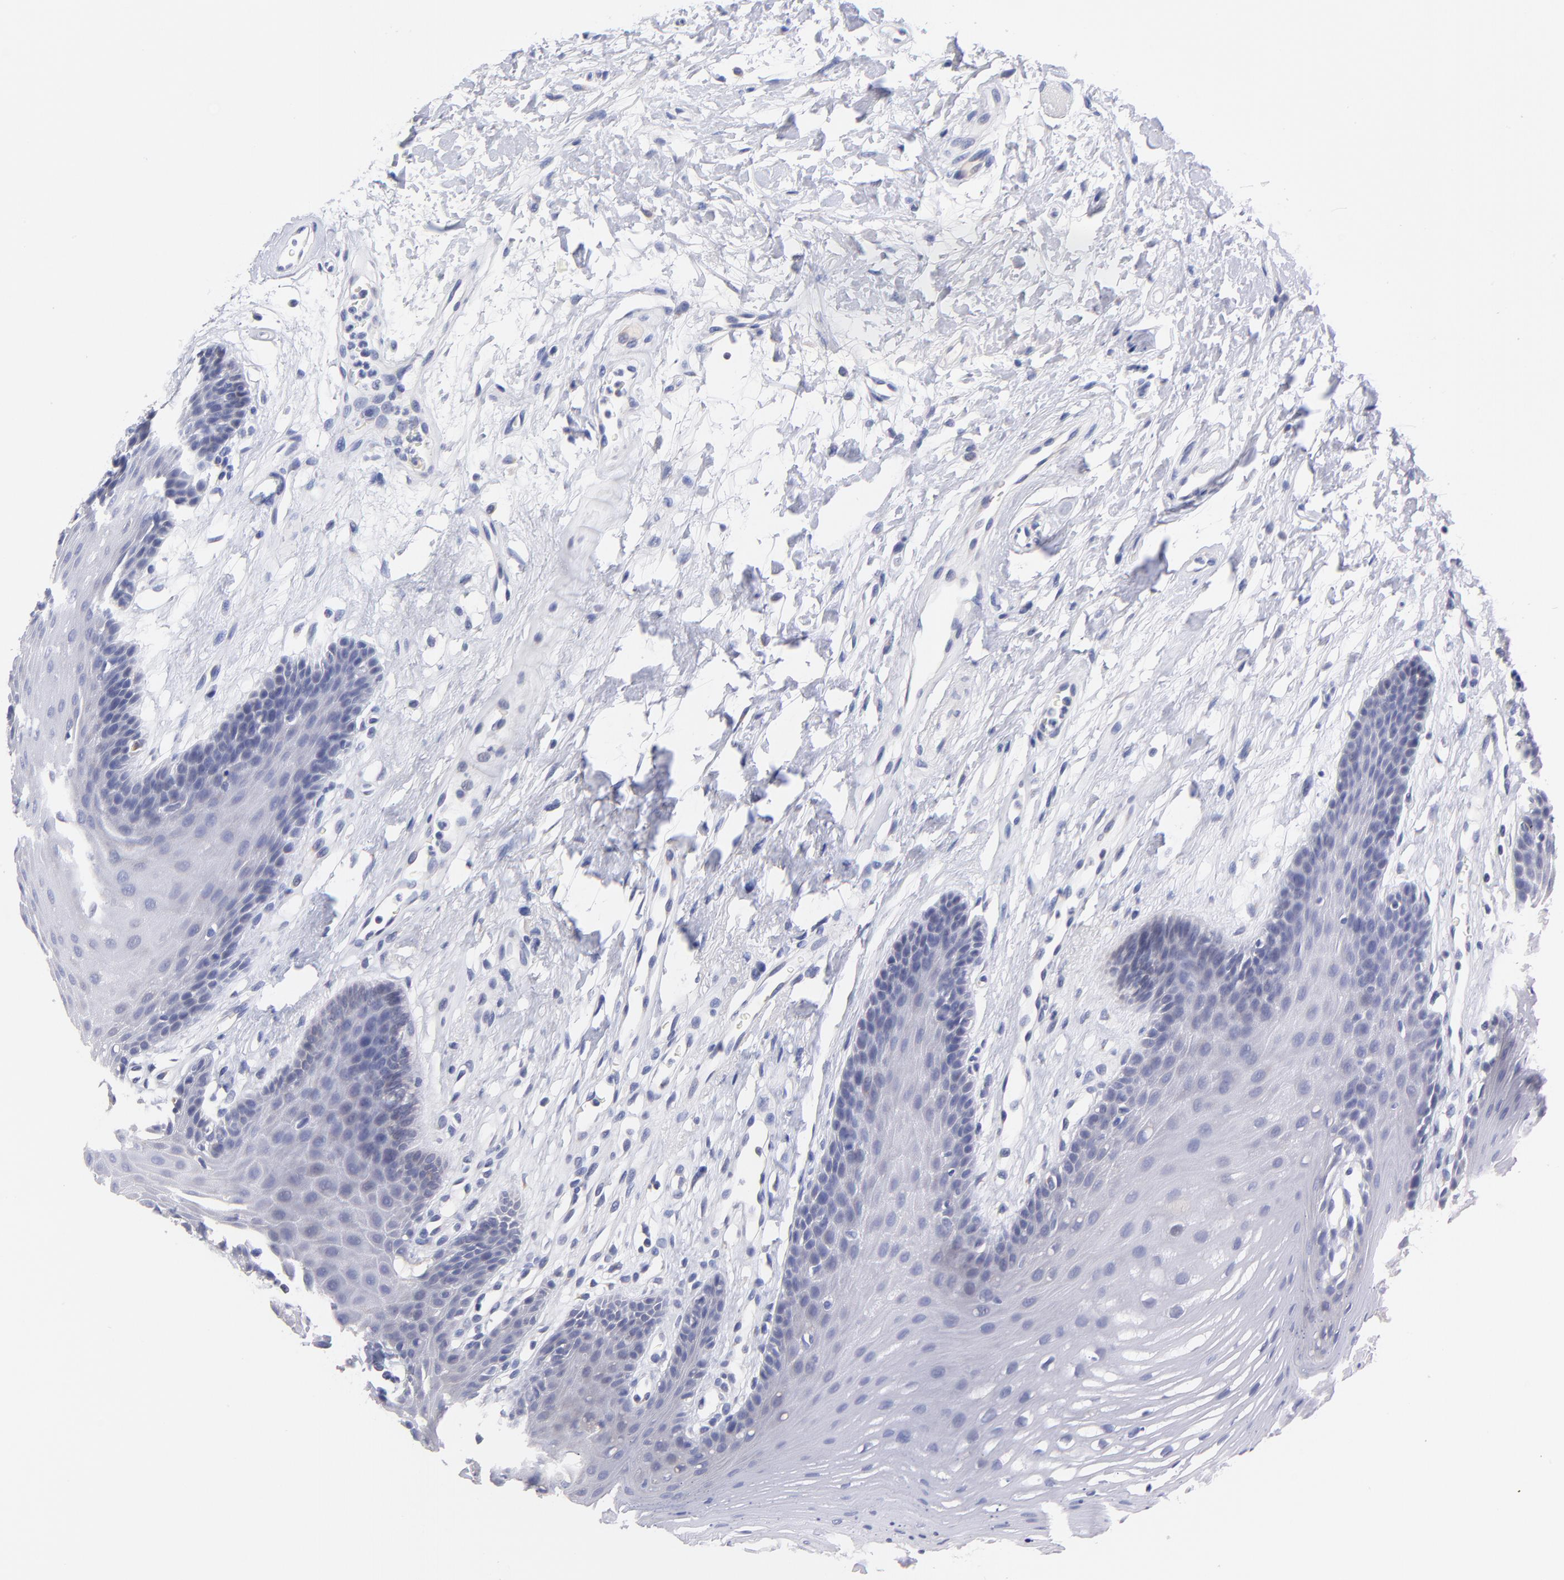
{"staining": {"intensity": "negative", "quantity": "none", "location": "none"}, "tissue": "oral mucosa", "cell_type": "Squamous epithelial cells", "image_type": "normal", "snomed": [{"axis": "morphology", "description": "Normal tissue, NOS"}, {"axis": "topography", "description": "Oral tissue"}], "caption": "This image is of unremarkable oral mucosa stained with immunohistochemistry (IHC) to label a protein in brown with the nuclei are counter-stained blue. There is no expression in squamous epithelial cells. (Brightfield microscopy of DAB (3,3'-diaminobenzidine) immunohistochemistry at high magnification).", "gene": "LAX1", "patient": {"sex": "male", "age": 62}}